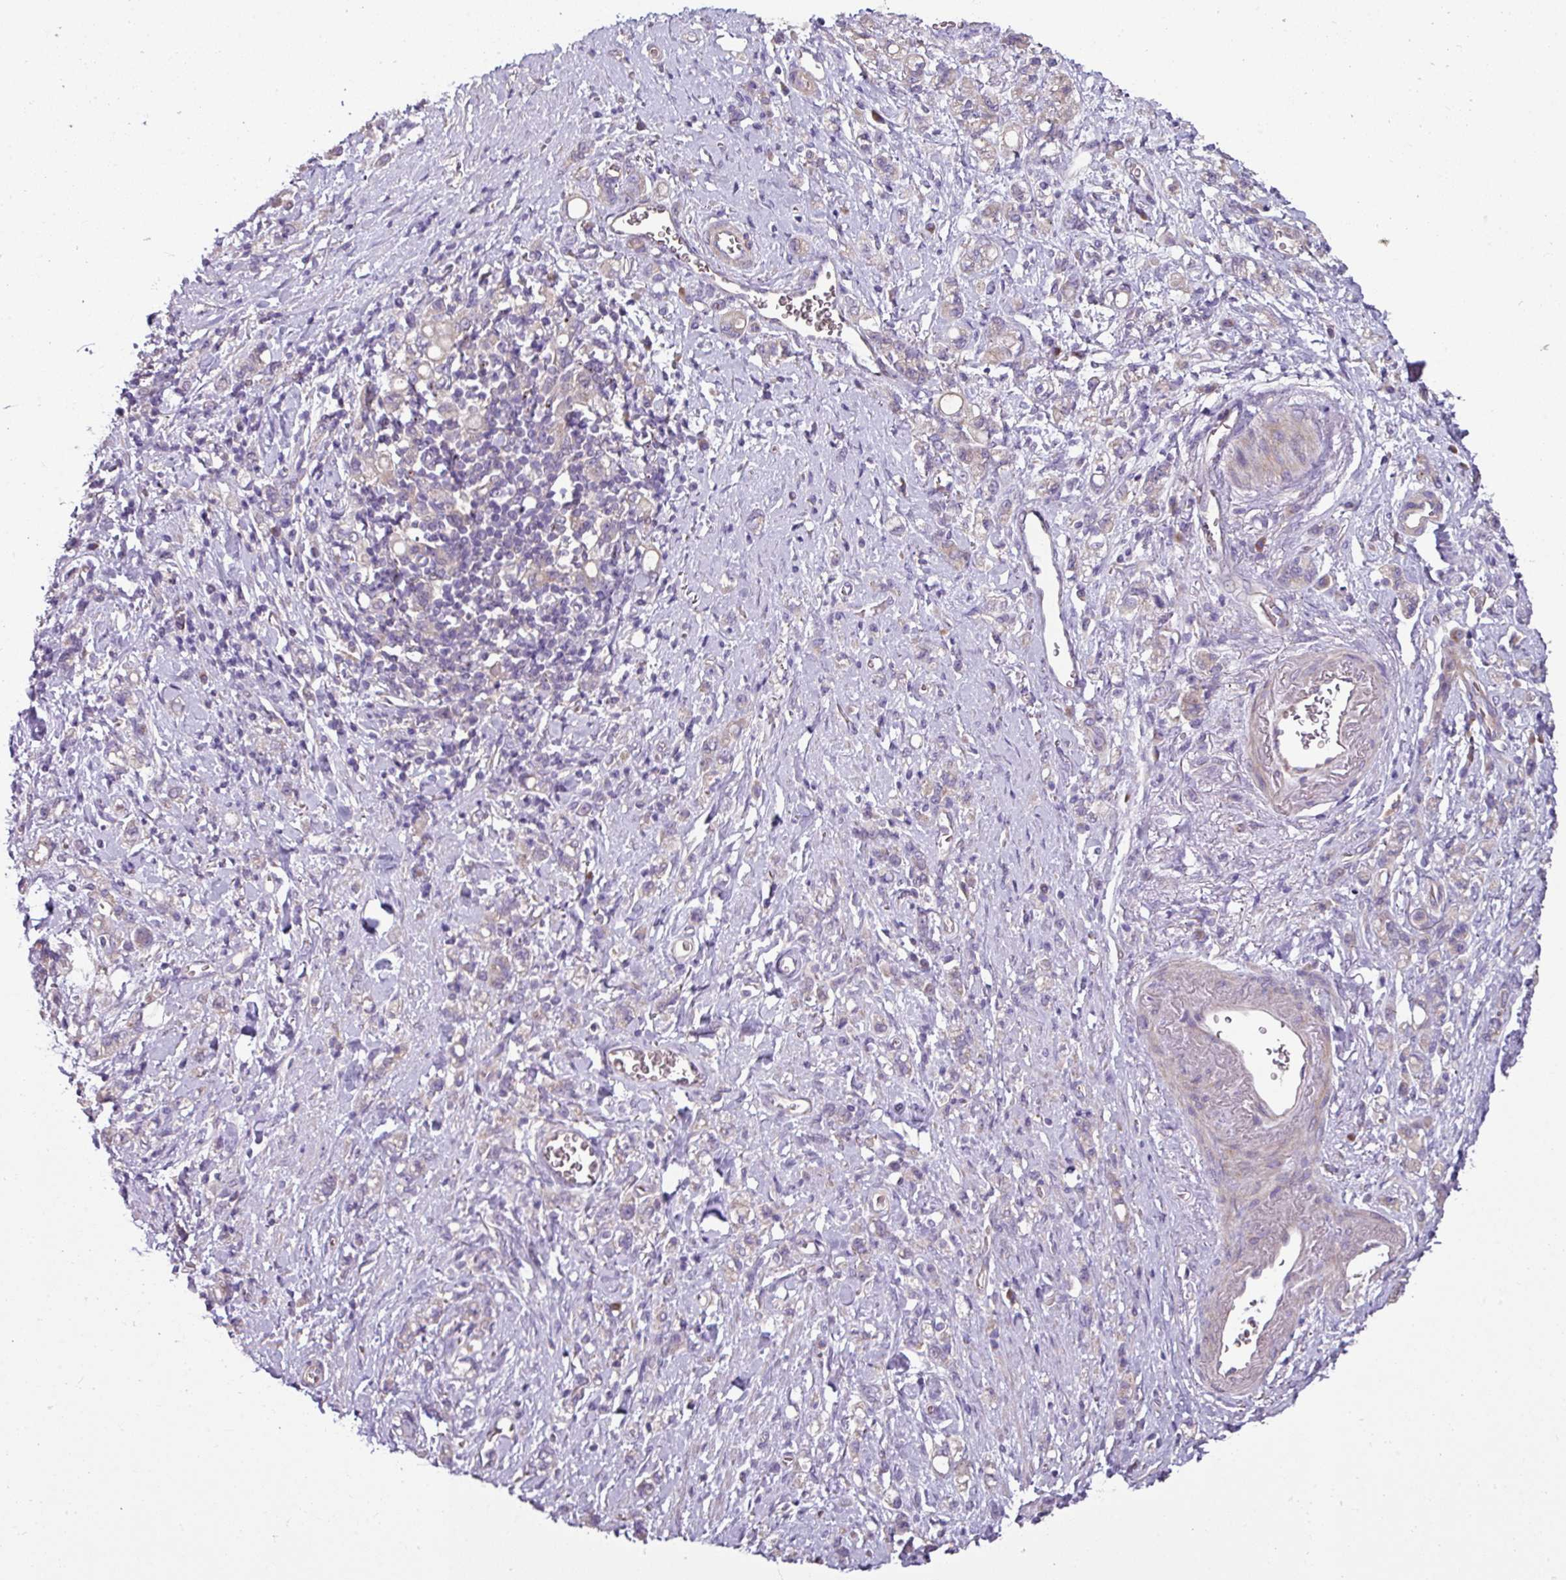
{"staining": {"intensity": "weak", "quantity": "<25%", "location": "cytoplasmic/membranous"}, "tissue": "stomach cancer", "cell_type": "Tumor cells", "image_type": "cancer", "snomed": [{"axis": "morphology", "description": "Adenocarcinoma, NOS"}, {"axis": "topography", "description": "Stomach"}], "caption": "IHC image of neoplastic tissue: human adenocarcinoma (stomach) stained with DAB reveals no significant protein positivity in tumor cells.", "gene": "LRRC9", "patient": {"sex": "male", "age": 77}}